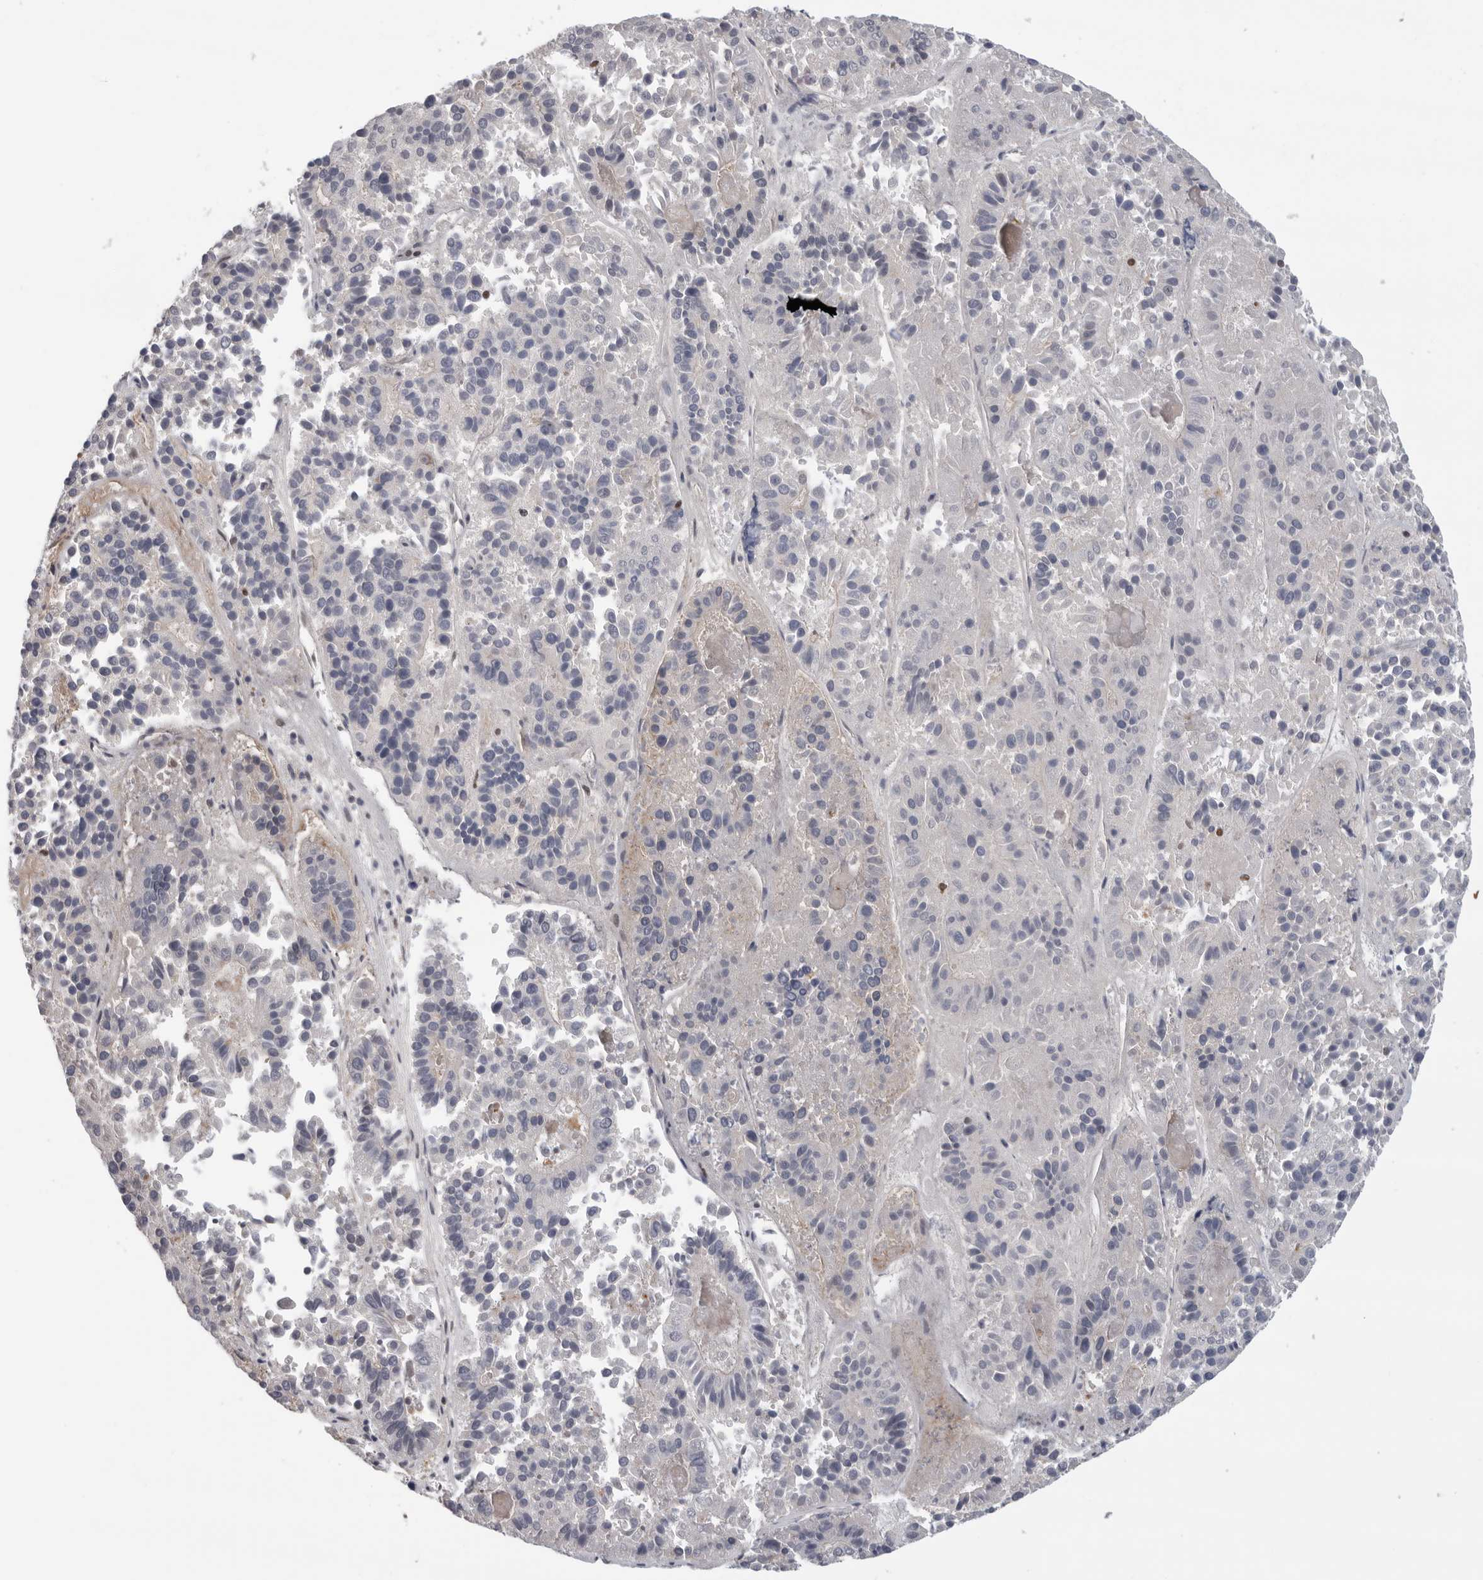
{"staining": {"intensity": "negative", "quantity": "none", "location": "none"}, "tissue": "pancreatic cancer", "cell_type": "Tumor cells", "image_type": "cancer", "snomed": [{"axis": "morphology", "description": "Adenocarcinoma, NOS"}, {"axis": "topography", "description": "Pancreas"}], "caption": "The IHC micrograph has no significant staining in tumor cells of adenocarcinoma (pancreatic) tissue.", "gene": "KLK5", "patient": {"sex": "male", "age": 50}}